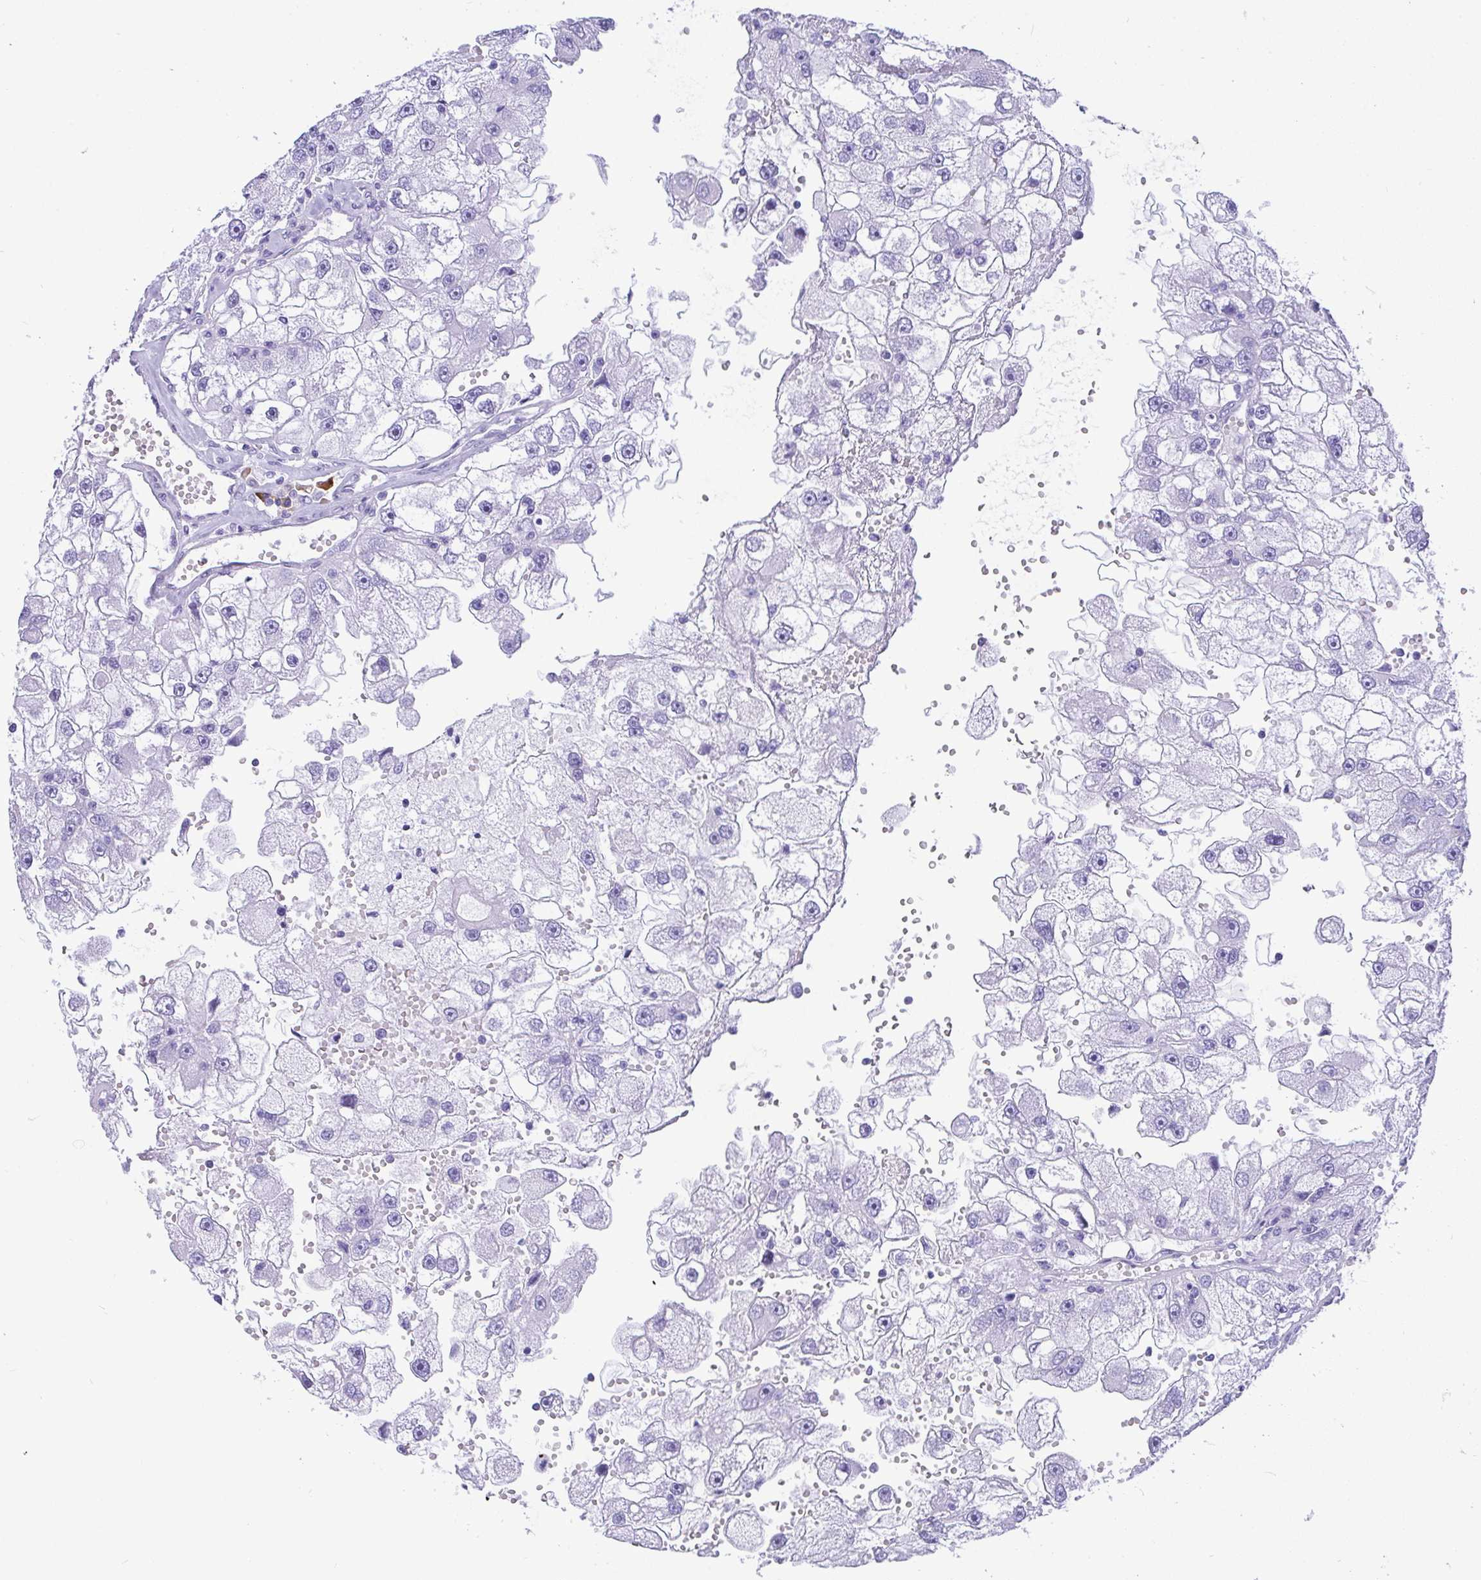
{"staining": {"intensity": "negative", "quantity": "none", "location": "none"}, "tissue": "renal cancer", "cell_type": "Tumor cells", "image_type": "cancer", "snomed": [{"axis": "morphology", "description": "Adenocarcinoma, NOS"}, {"axis": "topography", "description": "Kidney"}], "caption": "Renal adenocarcinoma stained for a protein using immunohistochemistry shows no expression tumor cells.", "gene": "BEST4", "patient": {"sex": "male", "age": 63}}